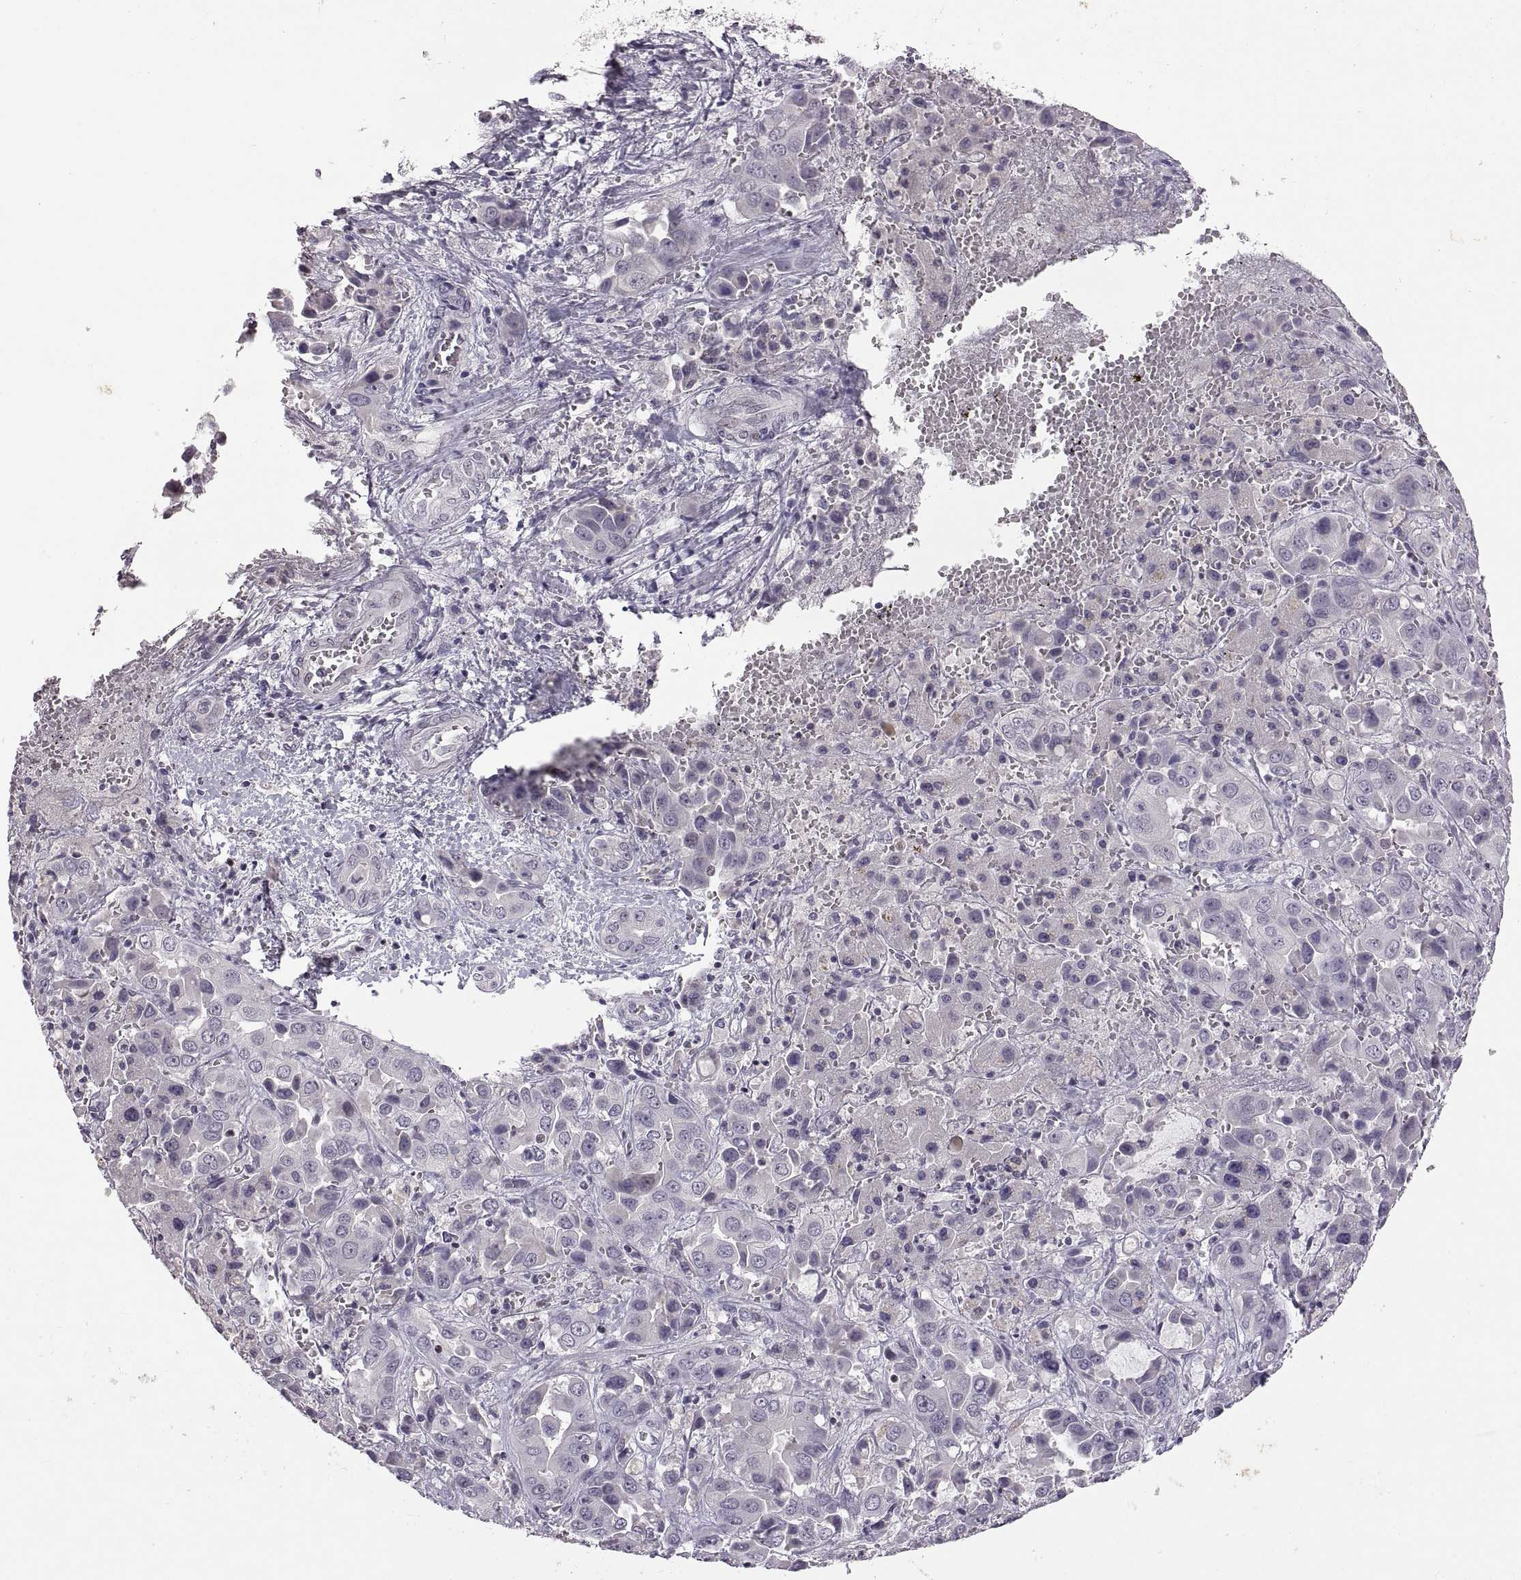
{"staining": {"intensity": "negative", "quantity": "none", "location": "none"}, "tissue": "liver cancer", "cell_type": "Tumor cells", "image_type": "cancer", "snomed": [{"axis": "morphology", "description": "Cholangiocarcinoma"}, {"axis": "topography", "description": "Liver"}], "caption": "Tumor cells are negative for brown protein staining in cholangiocarcinoma (liver).", "gene": "NEK2", "patient": {"sex": "female", "age": 52}}